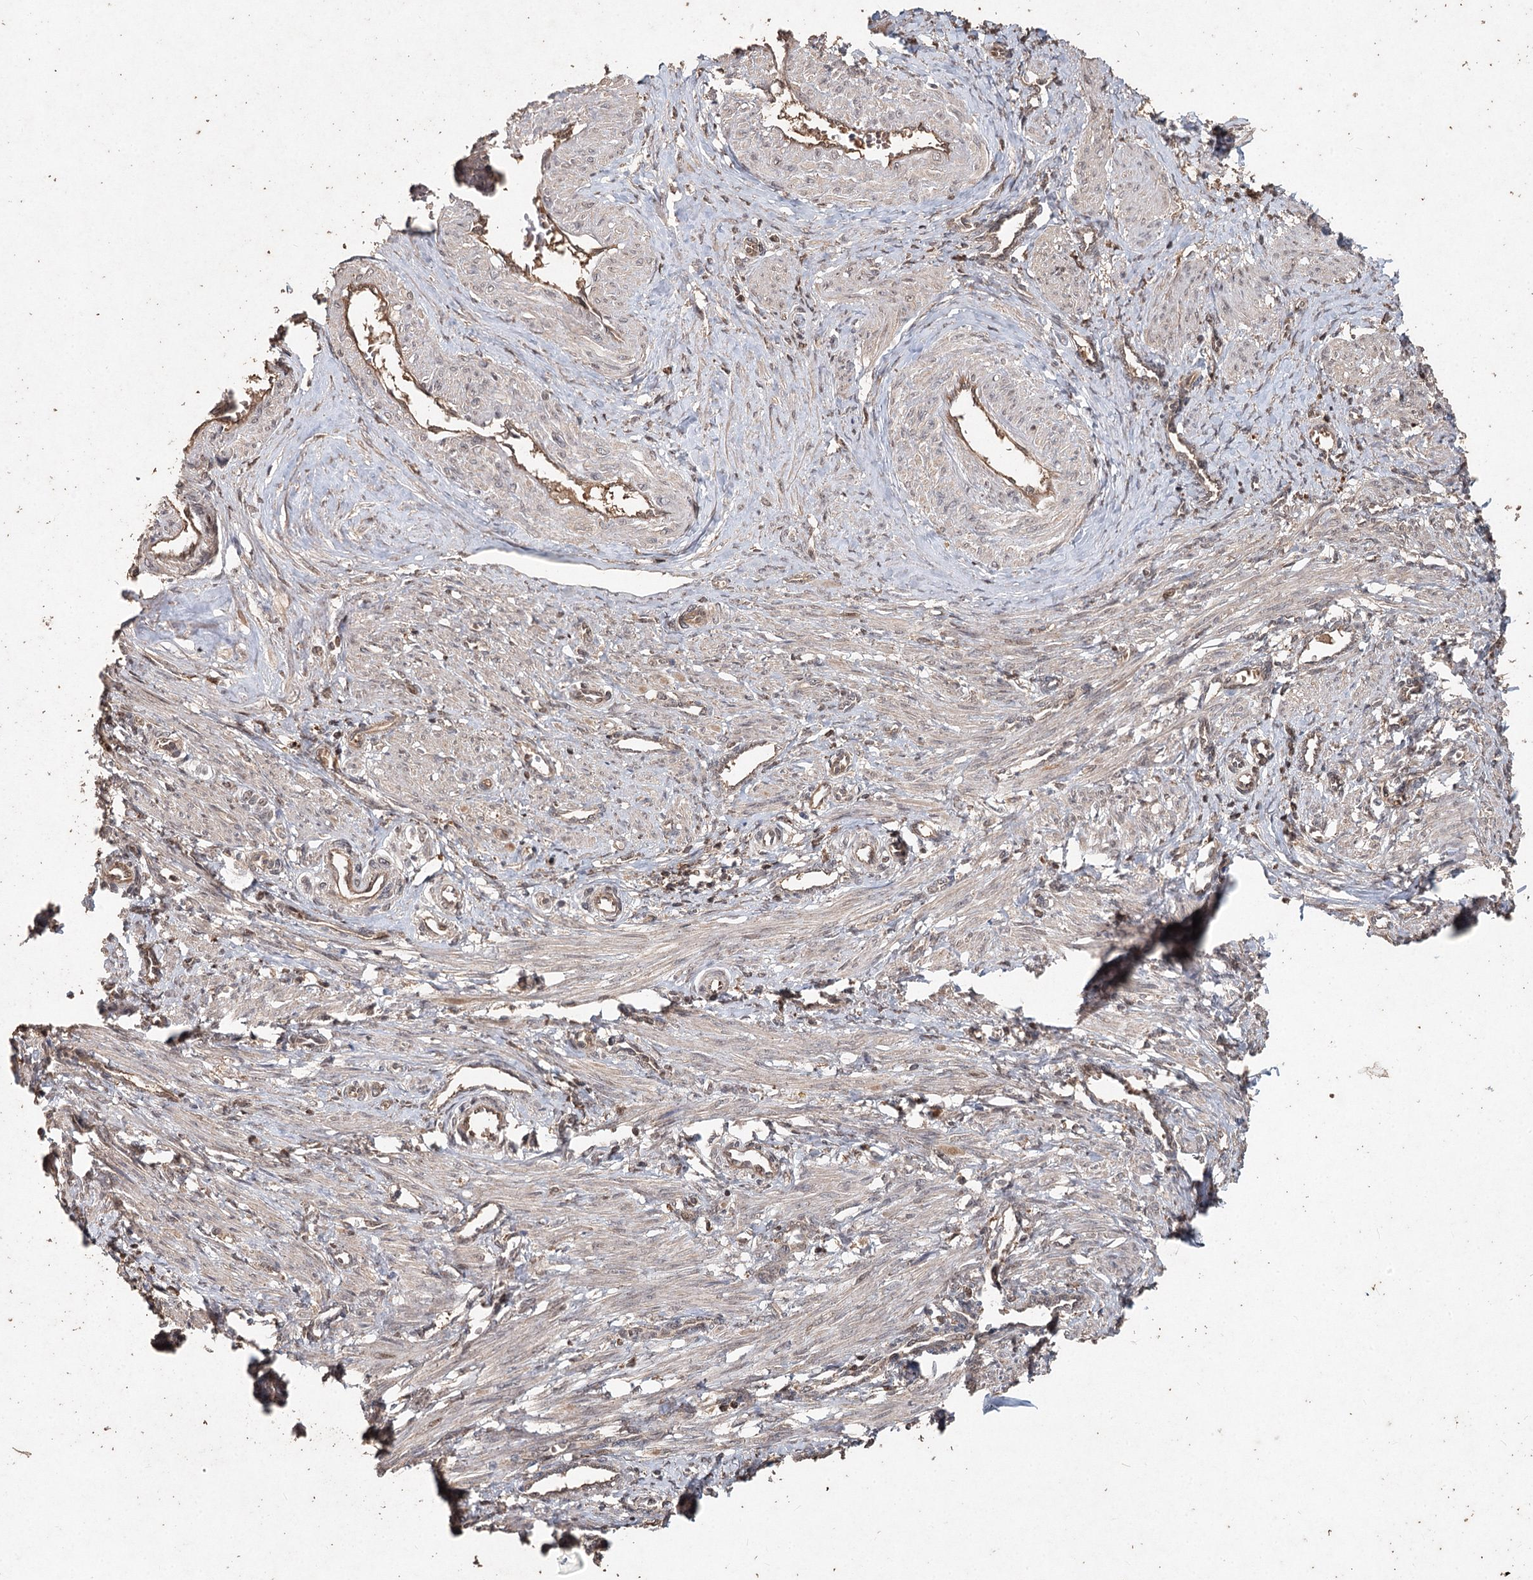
{"staining": {"intensity": "weak", "quantity": ">75%", "location": "nuclear"}, "tissue": "smooth muscle", "cell_type": "Smooth muscle cells", "image_type": "normal", "snomed": [{"axis": "morphology", "description": "Normal tissue, NOS"}, {"axis": "topography", "description": "Endometrium"}], "caption": "IHC image of unremarkable human smooth muscle stained for a protein (brown), which exhibits low levels of weak nuclear staining in approximately >75% of smooth muscle cells.", "gene": "FBXO7", "patient": {"sex": "female", "age": 33}}